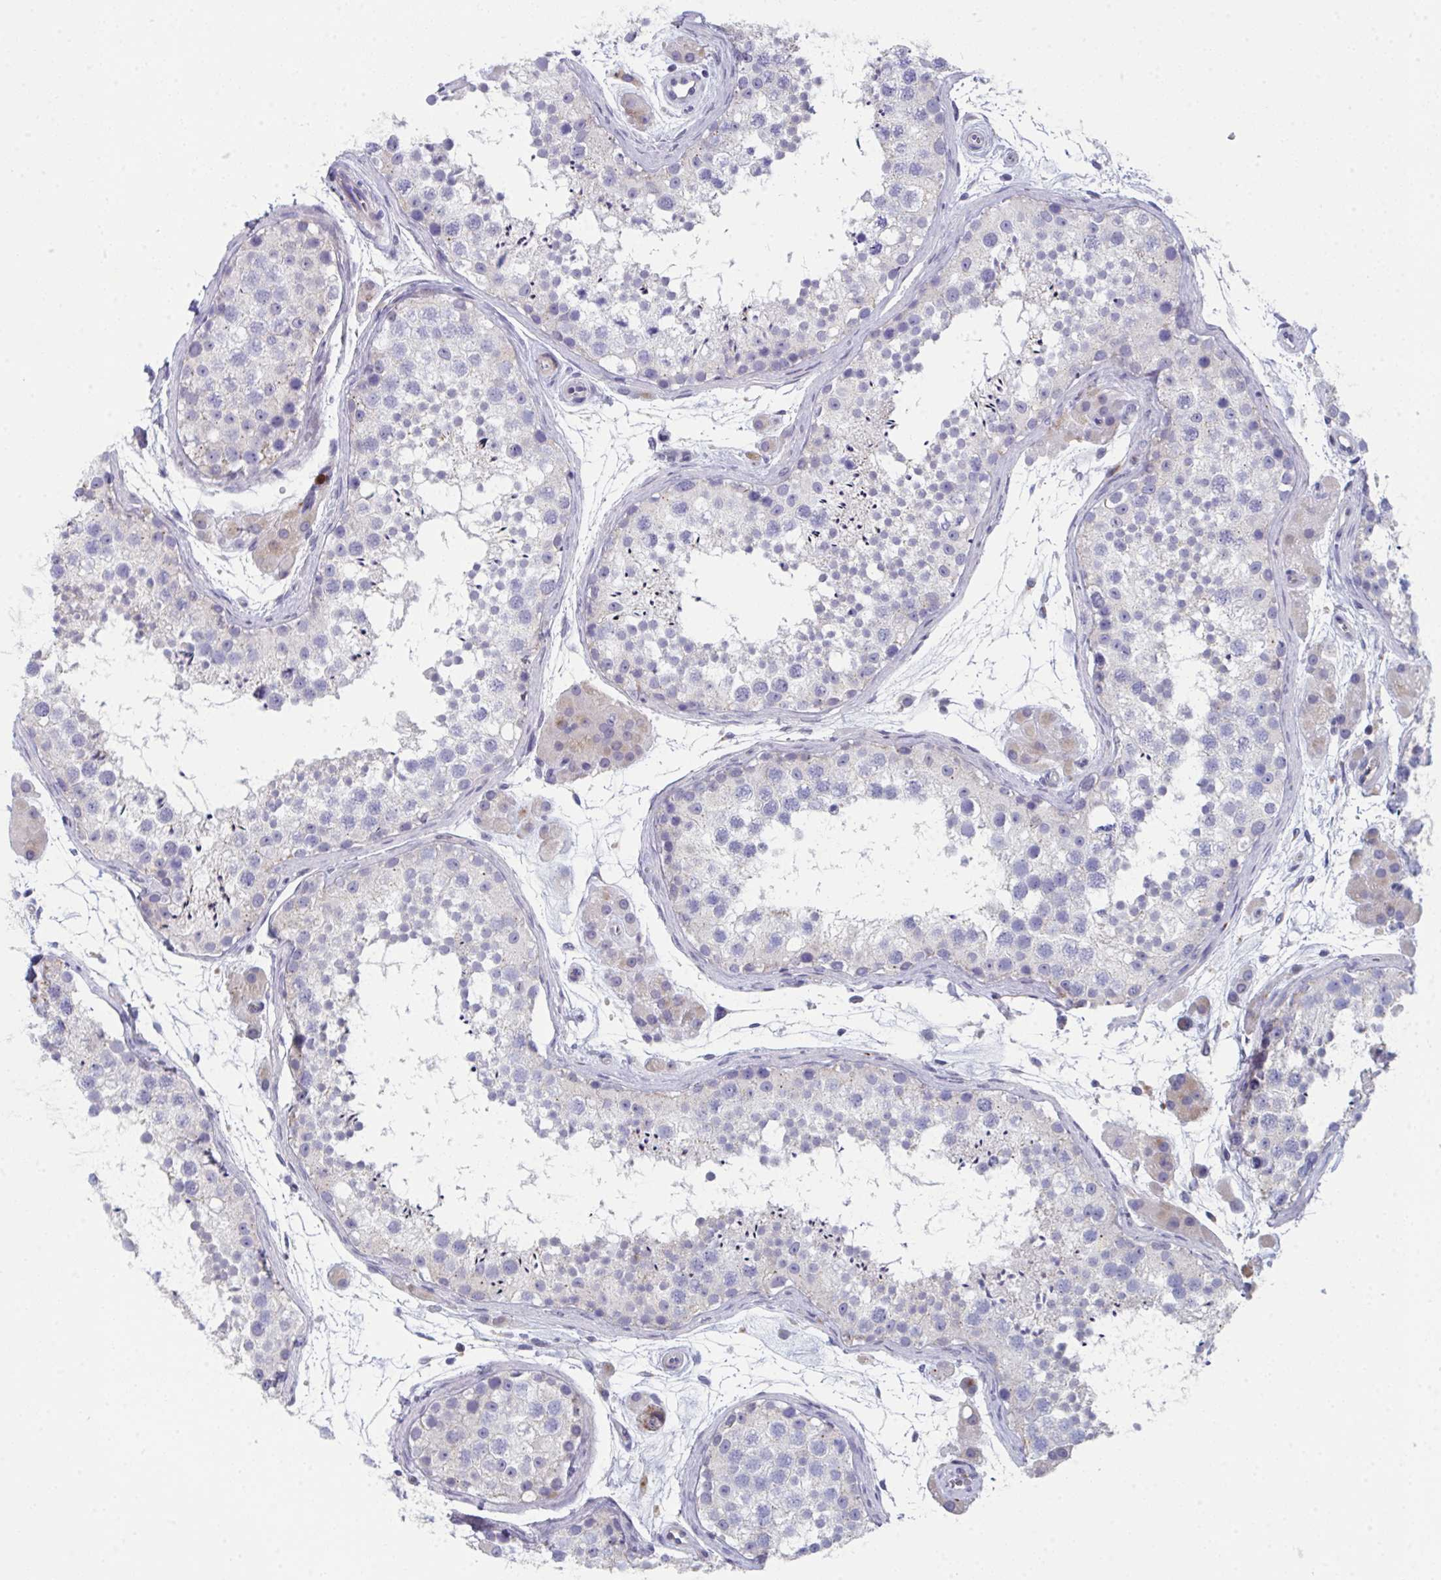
{"staining": {"intensity": "weak", "quantity": "<25%", "location": "cytoplasmic/membranous"}, "tissue": "testis", "cell_type": "Cells in seminiferous ducts", "image_type": "normal", "snomed": [{"axis": "morphology", "description": "Normal tissue, NOS"}, {"axis": "topography", "description": "Testis"}], "caption": "The IHC micrograph has no significant staining in cells in seminiferous ducts of testis.", "gene": "AOC2", "patient": {"sex": "male", "age": 41}}